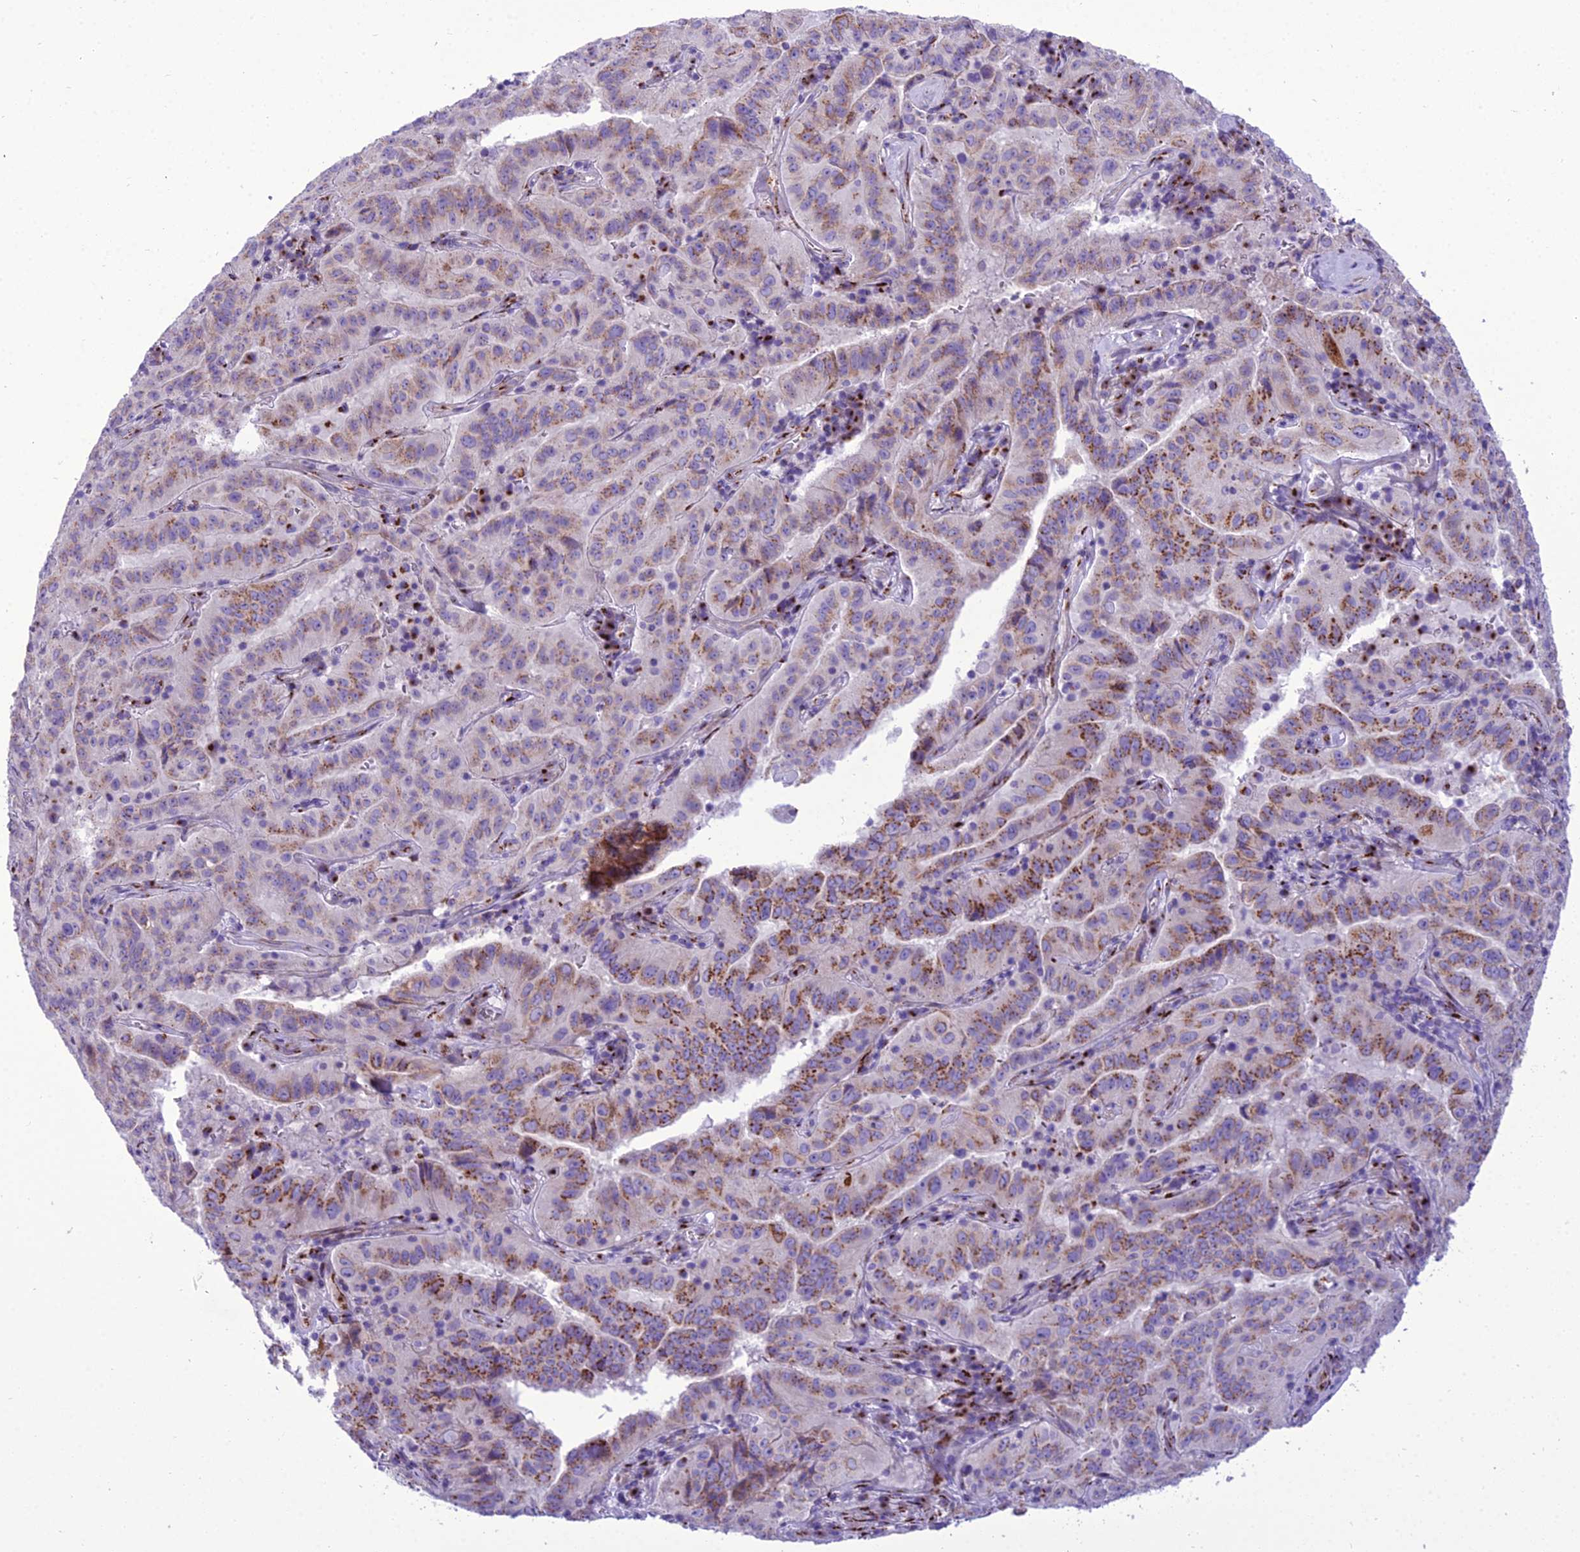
{"staining": {"intensity": "moderate", "quantity": ">75%", "location": "cytoplasmic/membranous"}, "tissue": "pancreatic cancer", "cell_type": "Tumor cells", "image_type": "cancer", "snomed": [{"axis": "morphology", "description": "Adenocarcinoma, NOS"}, {"axis": "topography", "description": "Pancreas"}], "caption": "This micrograph exhibits IHC staining of human pancreatic adenocarcinoma, with medium moderate cytoplasmic/membranous staining in about >75% of tumor cells.", "gene": "GOLM2", "patient": {"sex": "male", "age": 63}}